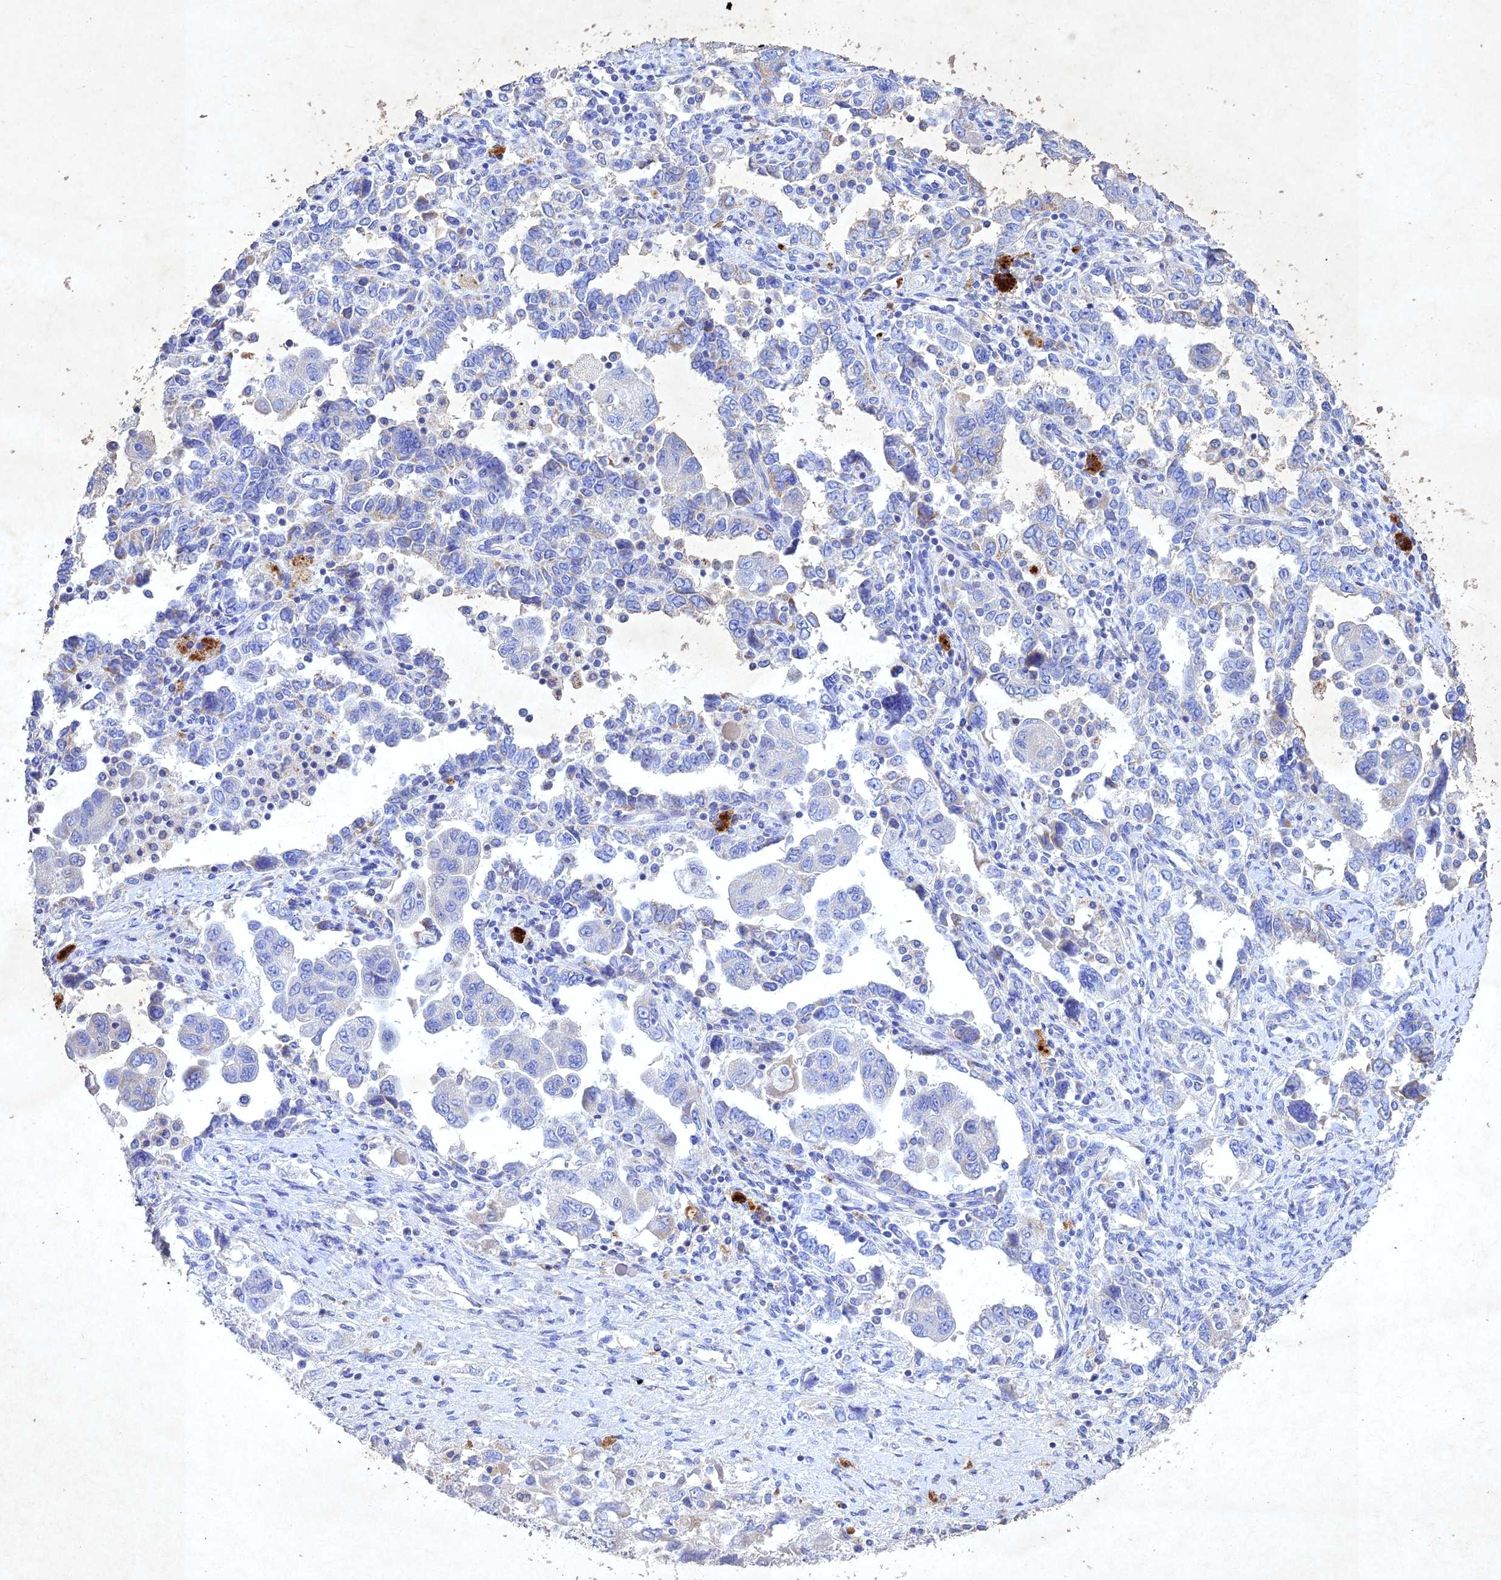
{"staining": {"intensity": "negative", "quantity": "none", "location": "none"}, "tissue": "ovarian cancer", "cell_type": "Tumor cells", "image_type": "cancer", "snomed": [{"axis": "morphology", "description": "Carcinoma, NOS"}, {"axis": "morphology", "description": "Cystadenocarcinoma, serous, NOS"}, {"axis": "topography", "description": "Ovary"}], "caption": "A high-resolution photomicrograph shows IHC staining of ovarian carcinoma, which exhibits no significant expression in tumor cells.", "gene": "NDUFV1", "patient": {"sex": "female", "age": 69}}